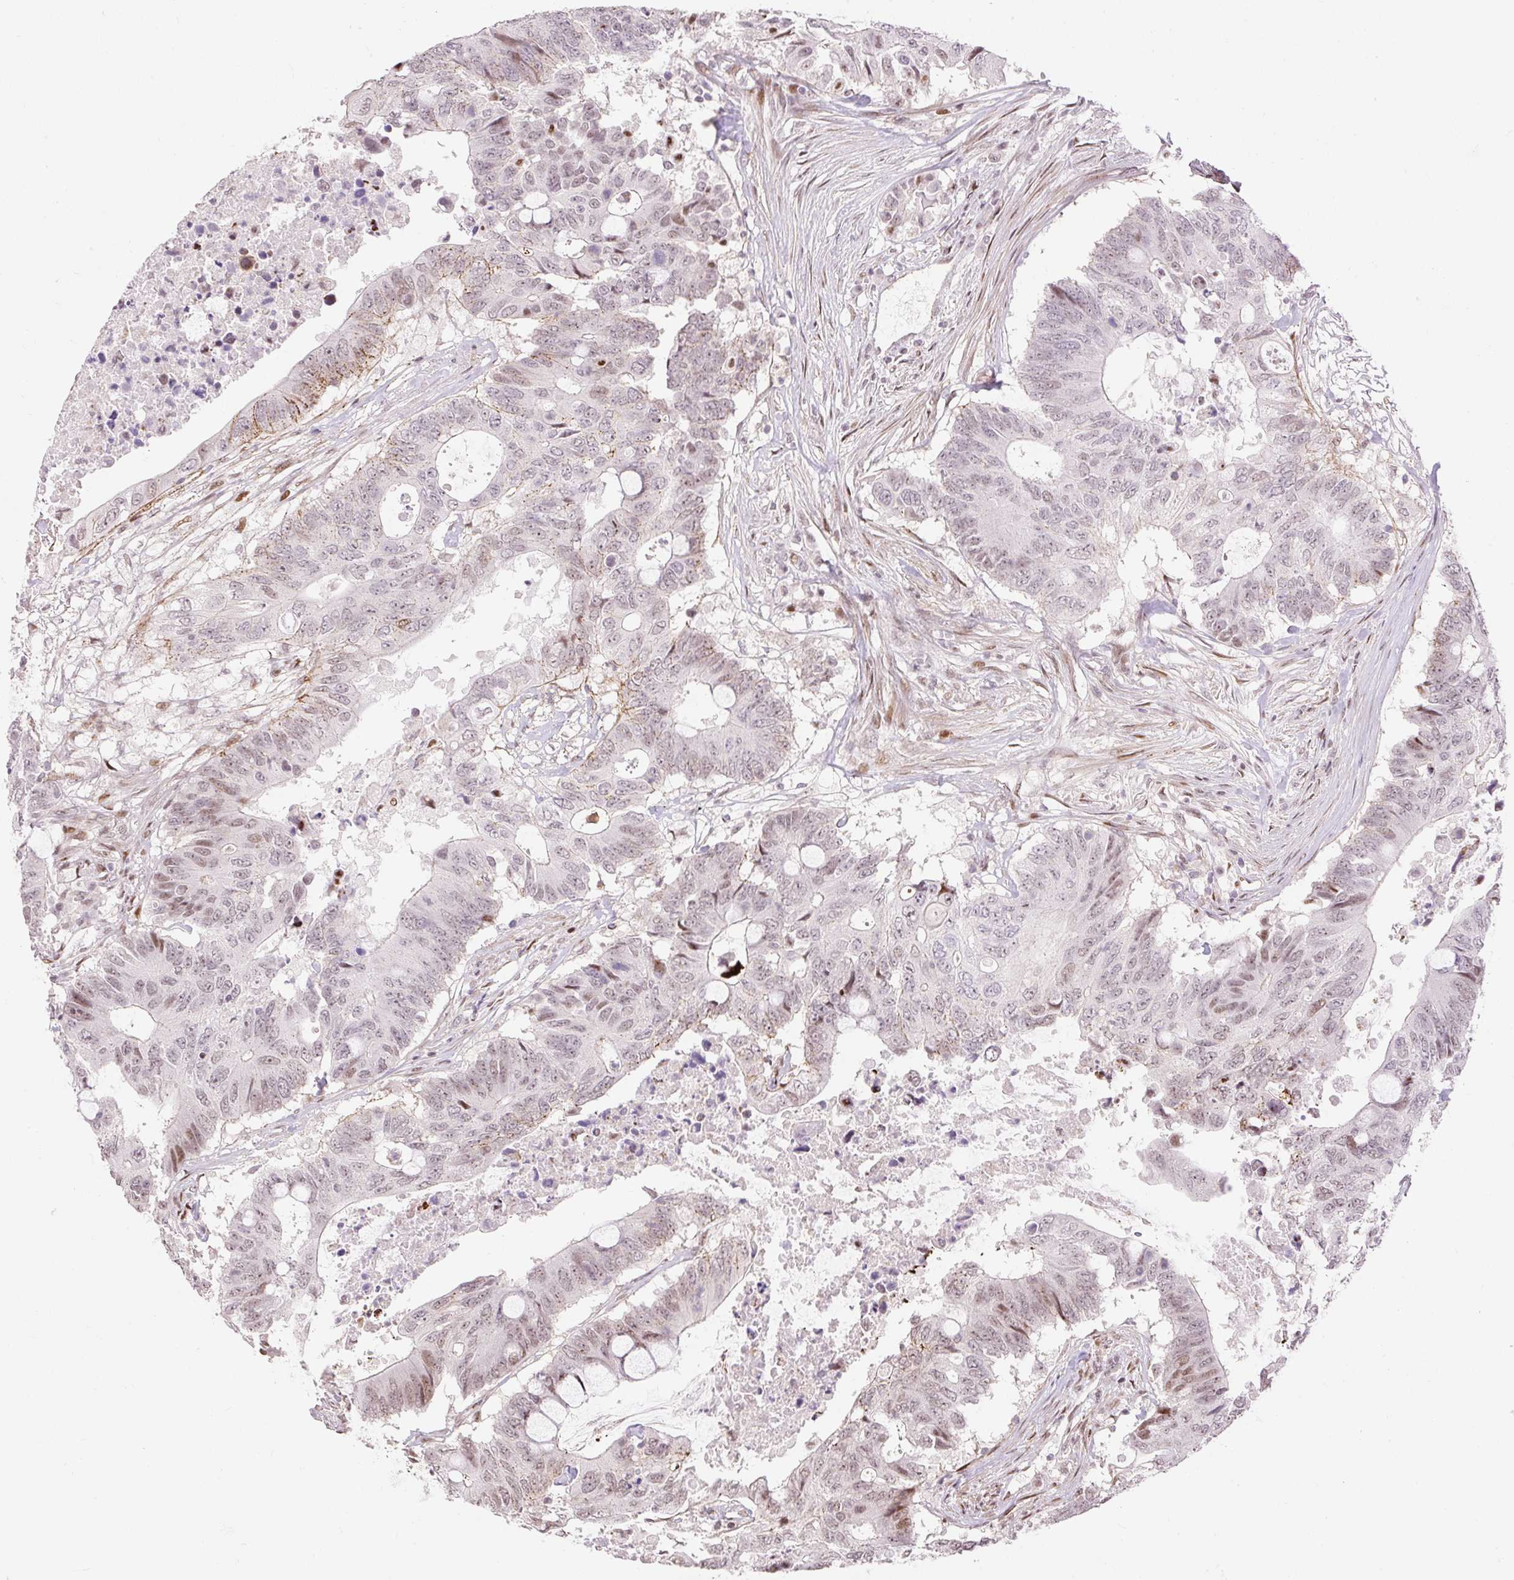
{"staining": {"intensity": "weak", "quantity": "25%-75%", "location": "cytoplasmic/membranous,nuclear"}, "tissue": "colorectal cancer", "cell_type": "Tumor cells", "image_type": "cancer", "snomed": [{"axis": "morphology", "description": "Adenocarcinoma, NOS"}, {"axis": "topography", "description": "Colon"}], "caption": "The image displays staining of colorectal adenocarcinoma, revealing weak cytoplasmic/membranous and nuclear protein expression (brown color) within tumor cells.", "gene": "RIPPLY3", "patient": {"sex": "male", "age": 71}}